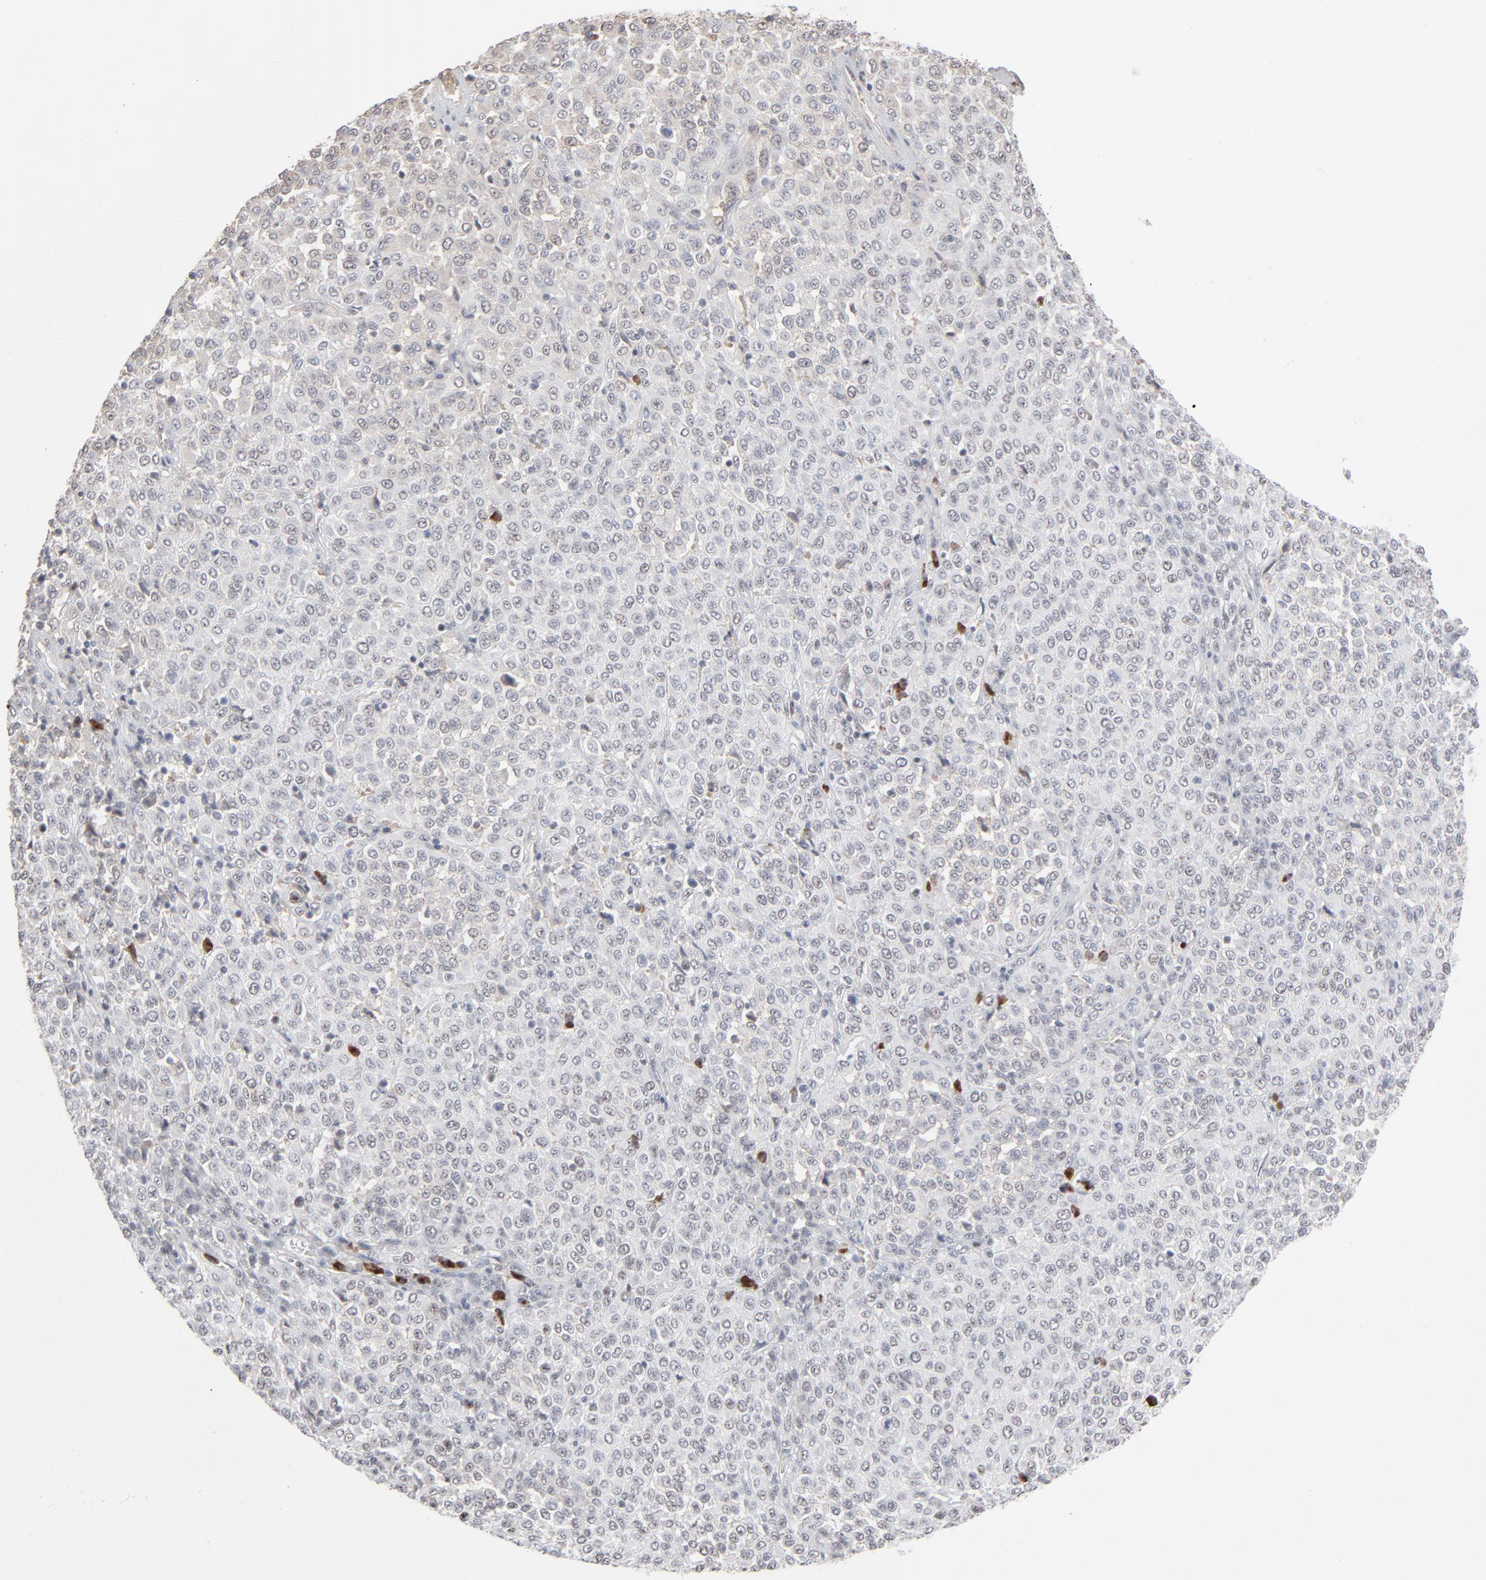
{"staining": {"intensity": "weak", "quantity": "<25%", "location": "nuclear"}, "tissue": "melanoma", "cell_type": "Tumor cells", "image_type": "cancer", "snomed": [{"axis": "morphology", "description": "Malignant melanoma, Metastatic site"}, {"axis": "topography", "description": "Pancreas"}], "caption": "This image is of malignant melanoma (metastatic site) stained with immunohistochemistry to label a protein in brown with the nuclei are counter-stained blue. There is no staining in tumor cells. (DAB immunohistochemistry (IHC) with hematoxylin counter stain).", "gene": "MPHOSPH6", "patient": {"sex": "female", "age": 30}}